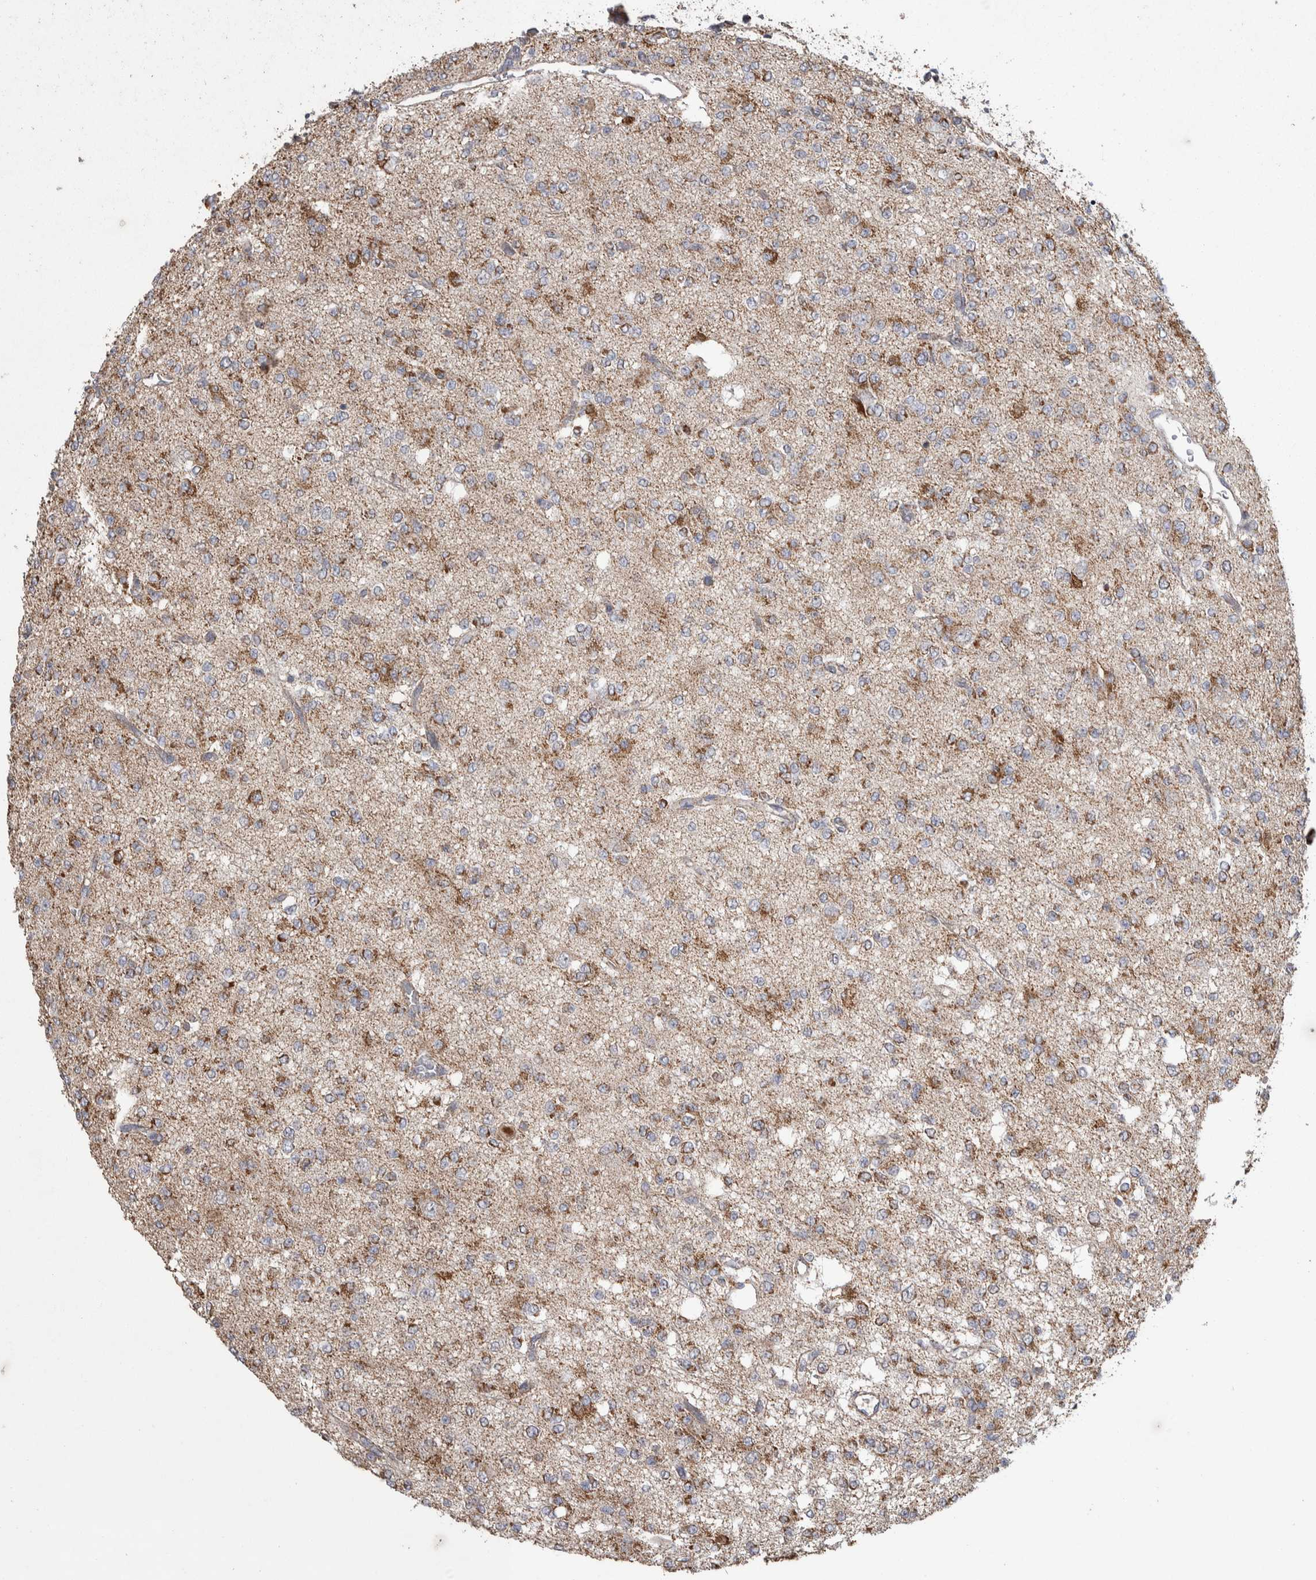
{"staining": {"intensity": "moderate", "quantity": ">75%", "location": "cytoplasmic/membranous"}, "tissue": "glioma", "cell_type": "Tumor cells", "image_type": "cancer", "snomed": [{"axis": "morphology", "description": "Glioma, malignant, Low grade"}, {"axis": "topography", "description": "Brain"}], "caption": "A micrograph showing moderate cytoplasmic/membranous staining in approximately >75% of tumor cells in glioma, as visualized by brown immunohistochemical staining.", "gene": "SCO1", "patient": {"sex": "male", "age": 38}}